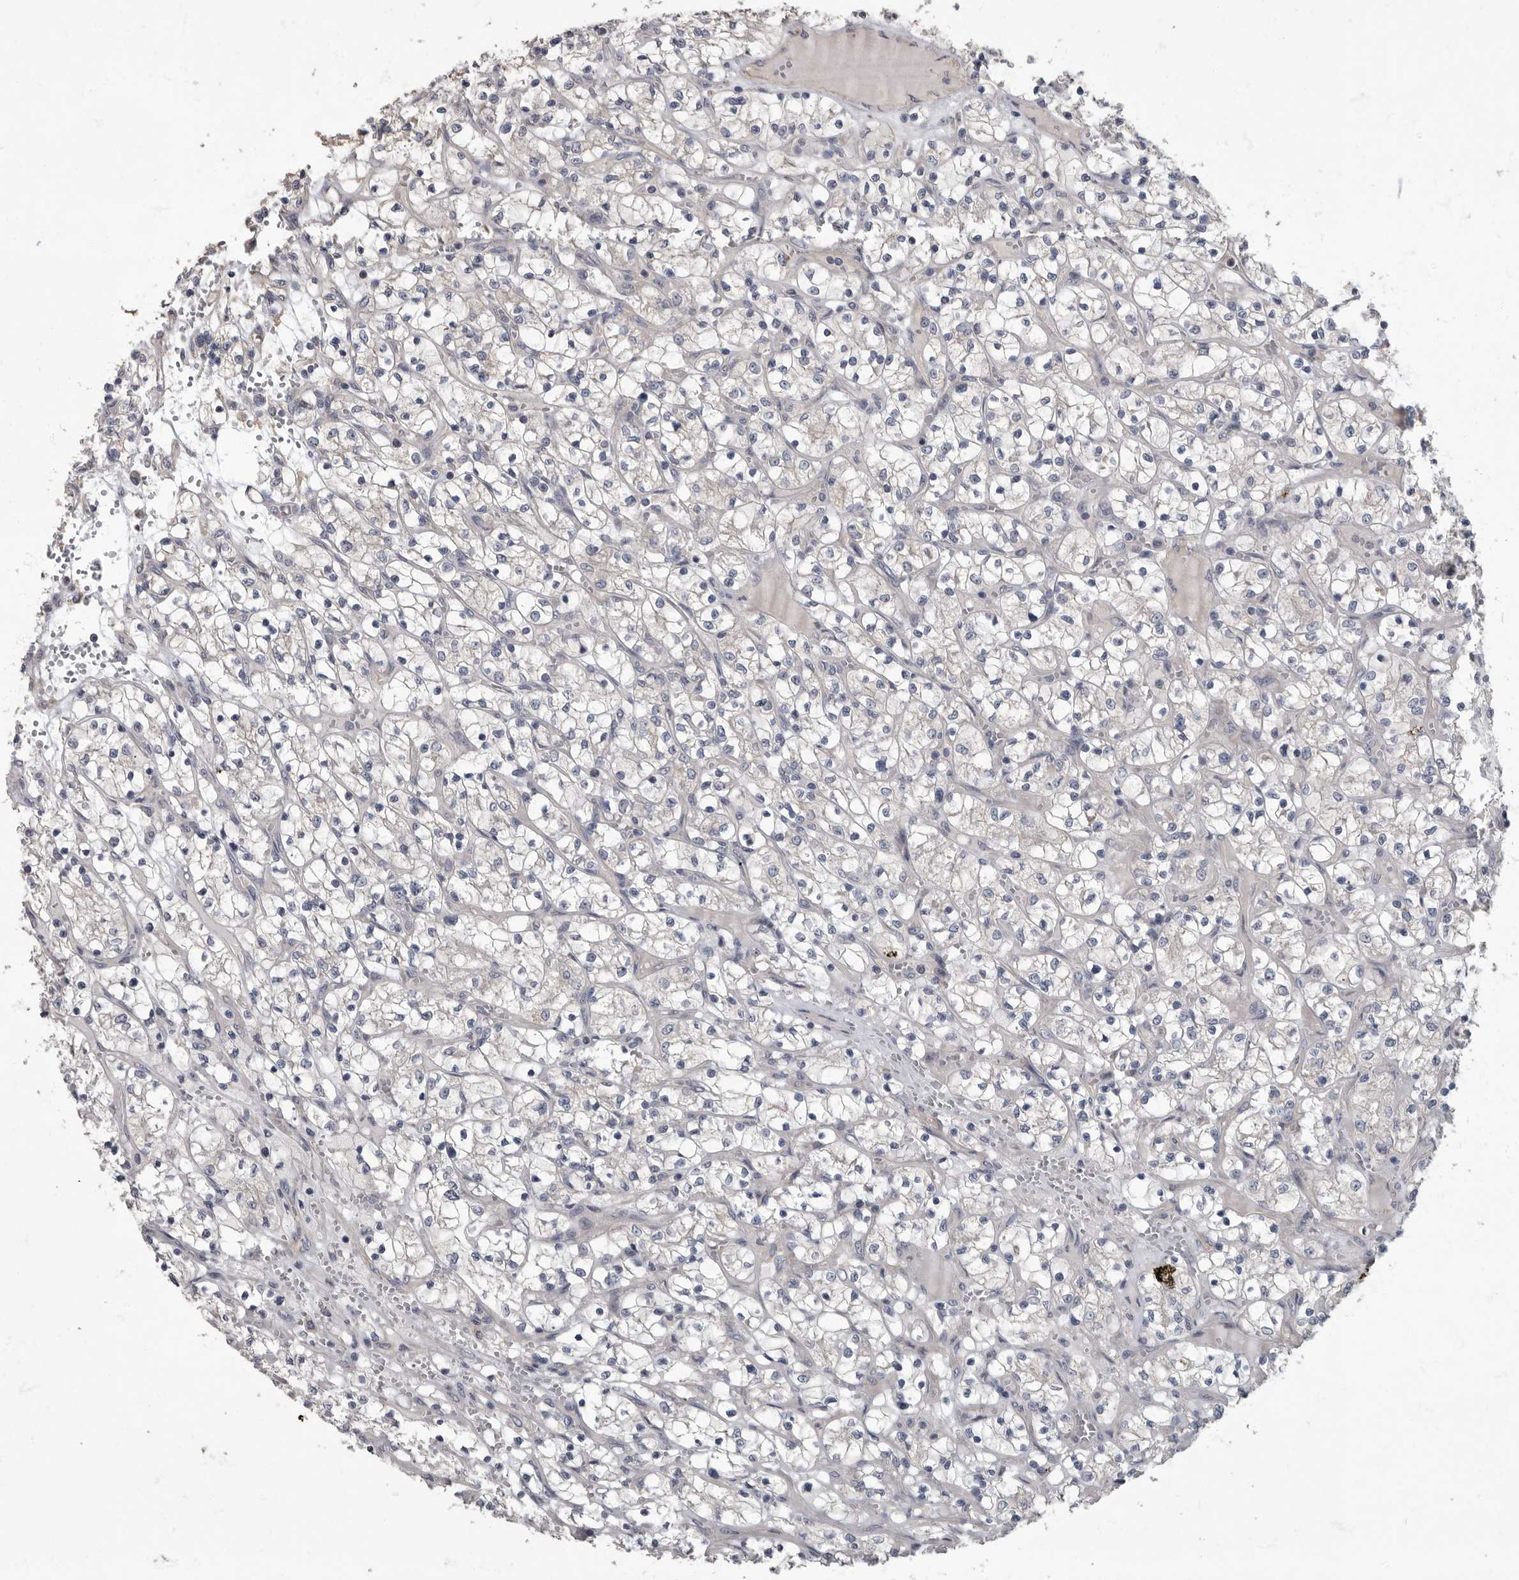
{"staining": {"intensity": "negative", "quantity": "none", "location": "none"}, "tissue": "renal cancer", "cell_type": "Tumor cells", "image_type": "cancer", "snomed": [{"axis": "morphology", "description": "Adenocarcinoma, NOS"}, {"axis": "topography", "description": "Kidney"}], "caption": "Tumor cells show no significant positivity in renal cancer (adenocarcinoma).", "gene": "PDK1", "patient": {"sex": "female", "age": 69}}